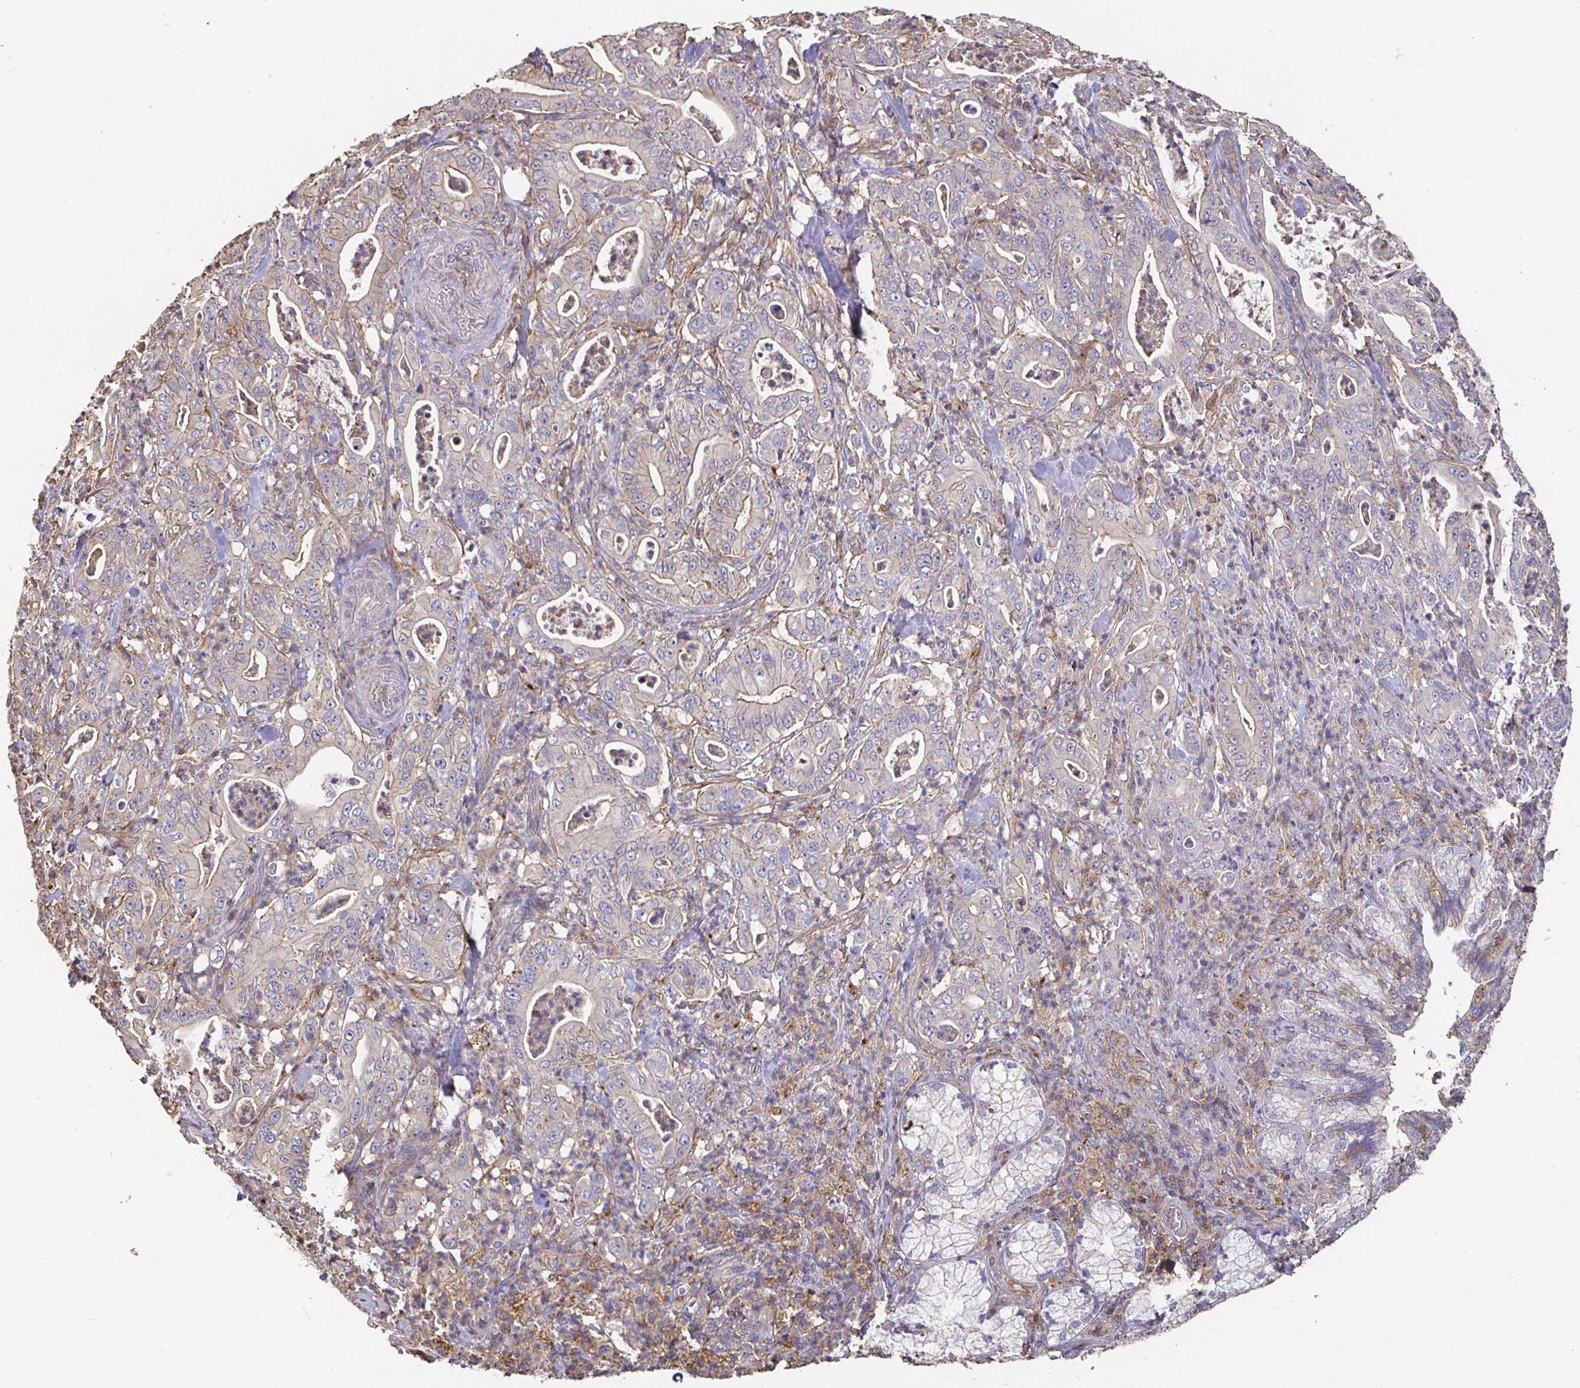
{"staining": {"intensity": "weak", "quantity": "25%-75%", "location": "cytoplasmic/membranous"}, "tissue": "pancreatic cancer", "cell_type": "Tumor cells", "image_type": "cancer", "snomed": [{"axis": "morphology", "description": "Adenocarcinoma, NOS"}, {"axis": "topography", "description": "Pancreas"}], "caption": "Immunohistochemistry staining of pancreatic cancer, which demonstrates low levels of weak cytoplasmic/membranous staining in about 25%-75% of tumor cells indicating weak cytoplasmic/membranous protein positivity. The staining was performed using DAB (brown) for protein detection and nuclei were counterstained in hematoxylin (blue).", "gene": "C1QTNF7", "patient": {"sex": "male", "age": 71}}